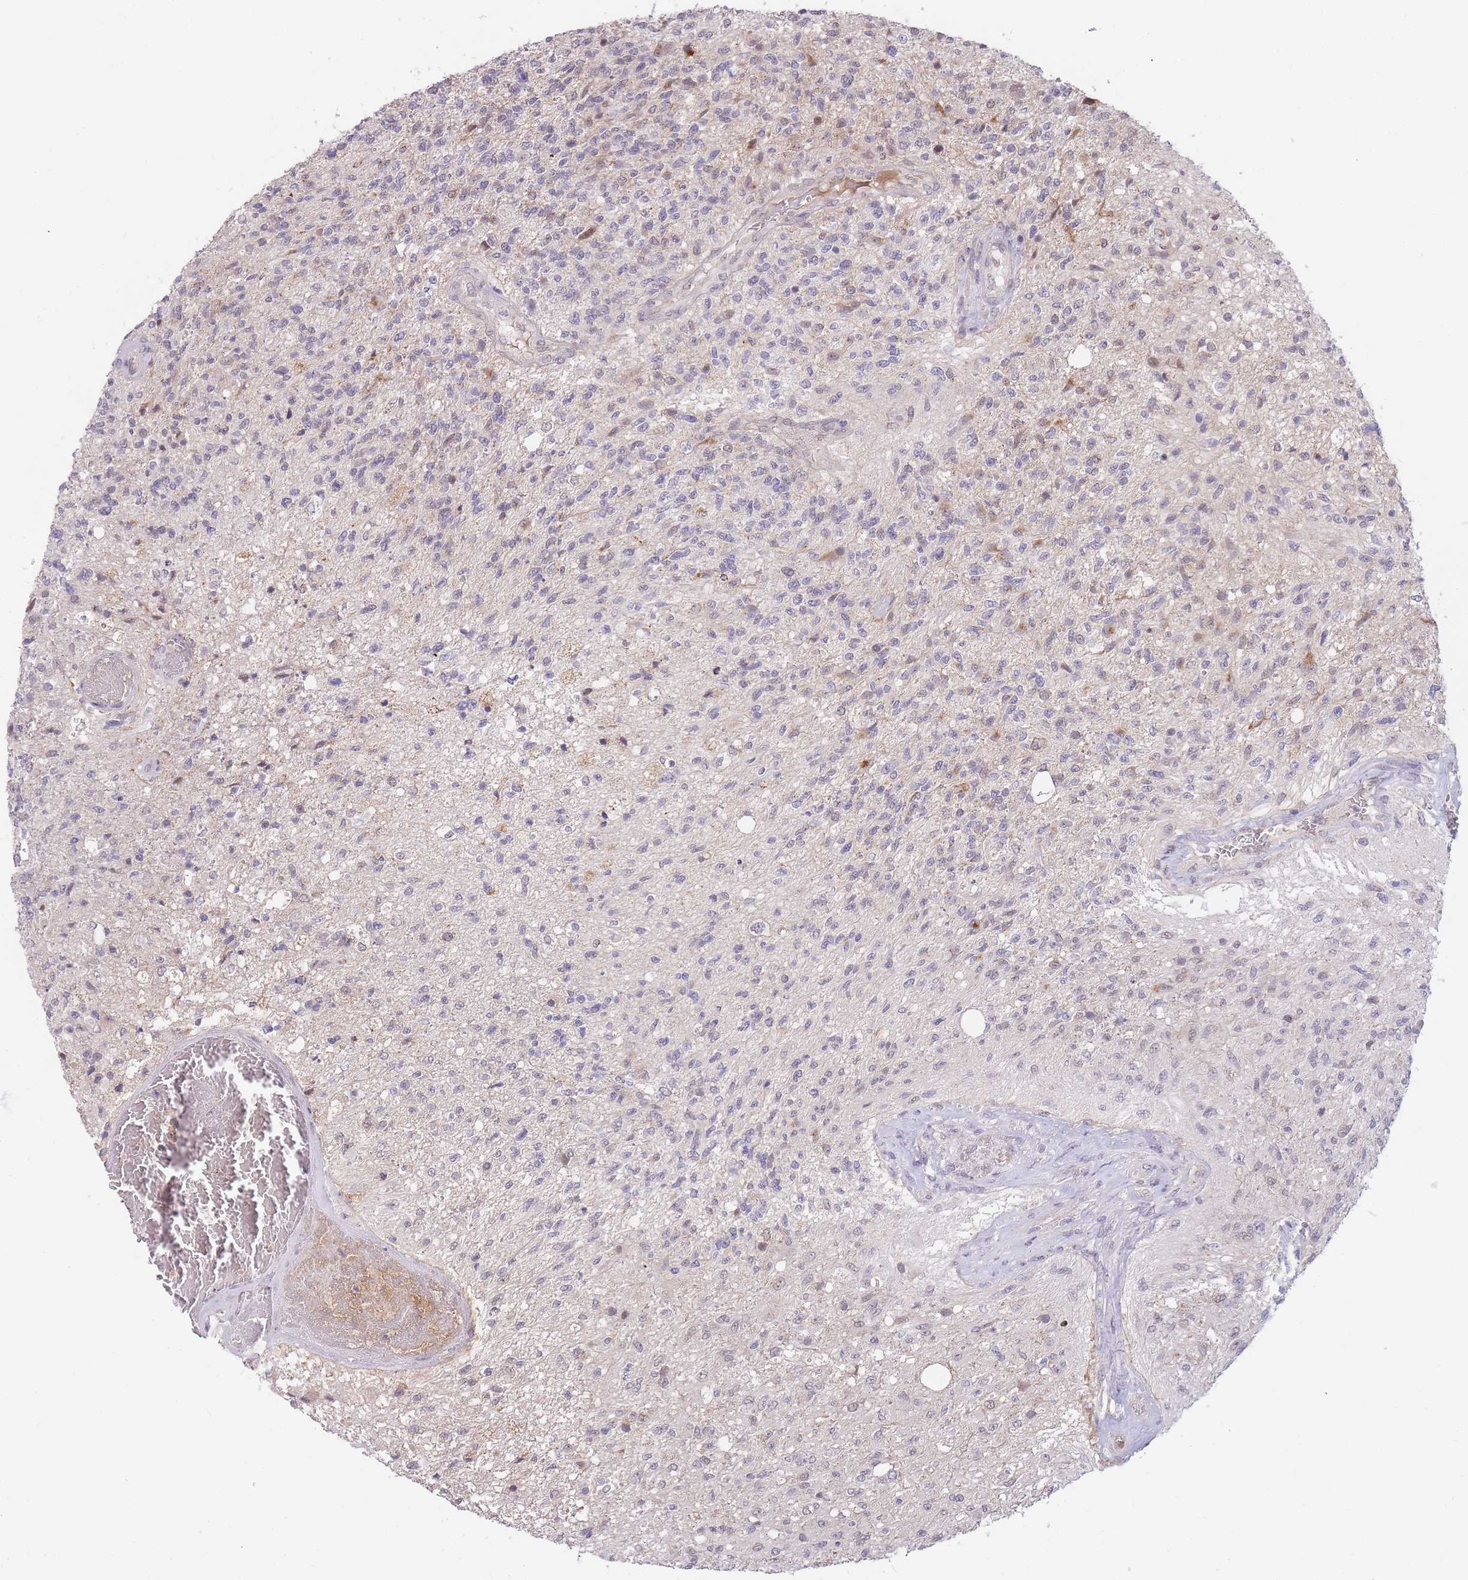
{"staining": {"intensity": "weak", "quantity": "<25%", "location": "nuclear"}, "tissue": "glioma", "cell_type": "Tumor cells", "image_type": "cancer", "snomed": [{"axis": "morphology", "description": "Glioma, malignant, High grade"}, {"axis": "topography", "description": "Brain"}], "caption": "This is an immunohistochemistry photomicrograph of human glioma. There is no expression in tumor cells.", "gene": "GOLGA6L25", "patient": {"sex": "male", "age": 56}}